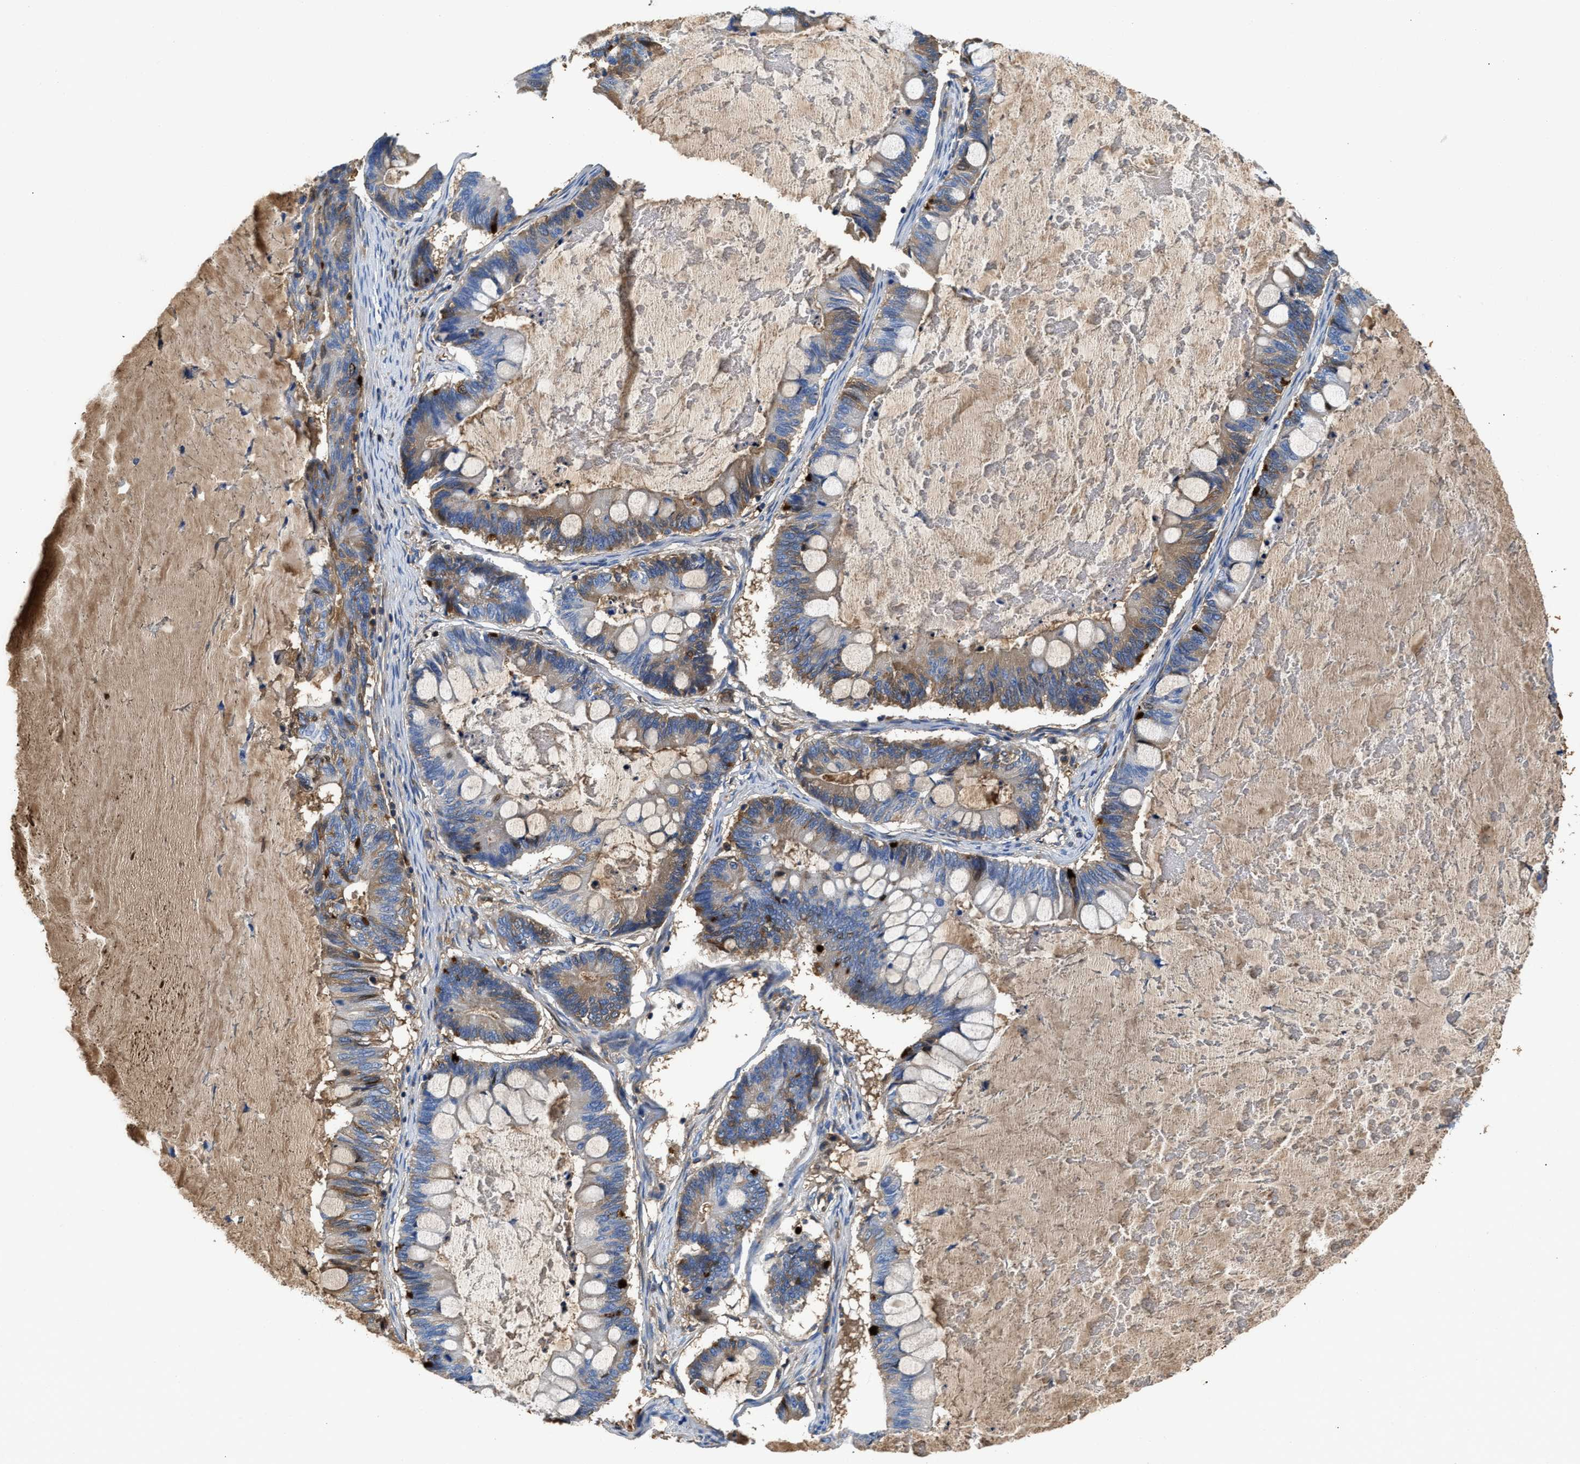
{"staining": {"intensity": "moderate", "quantity": "25%-75%", "location": "cytoplasmic/membranous"}, "tissue": "ovarian cancer", "cell_type": "Tumor cells", "image_type": "cancer", "snomed": [{"axis": "morphology", "description": "Cystadenocarcinoma, mucinous, NOS"}, {"axis": "topography", "description": "Ovary"}], "caption": "IHC histopathology image of neoplastic tissue: ovarian cancer (mucinous cystadenocarcinoma) stained using immunohistochemistry (IHC) demonstrates medium levels of moderate protein expression localized specifically in the cytoplasmic/membranous of tumor cells, appearing as a cytoplasmic/membranous brown color.", "gene": "GC", "patient": {"sex": "female", "age": 61}}